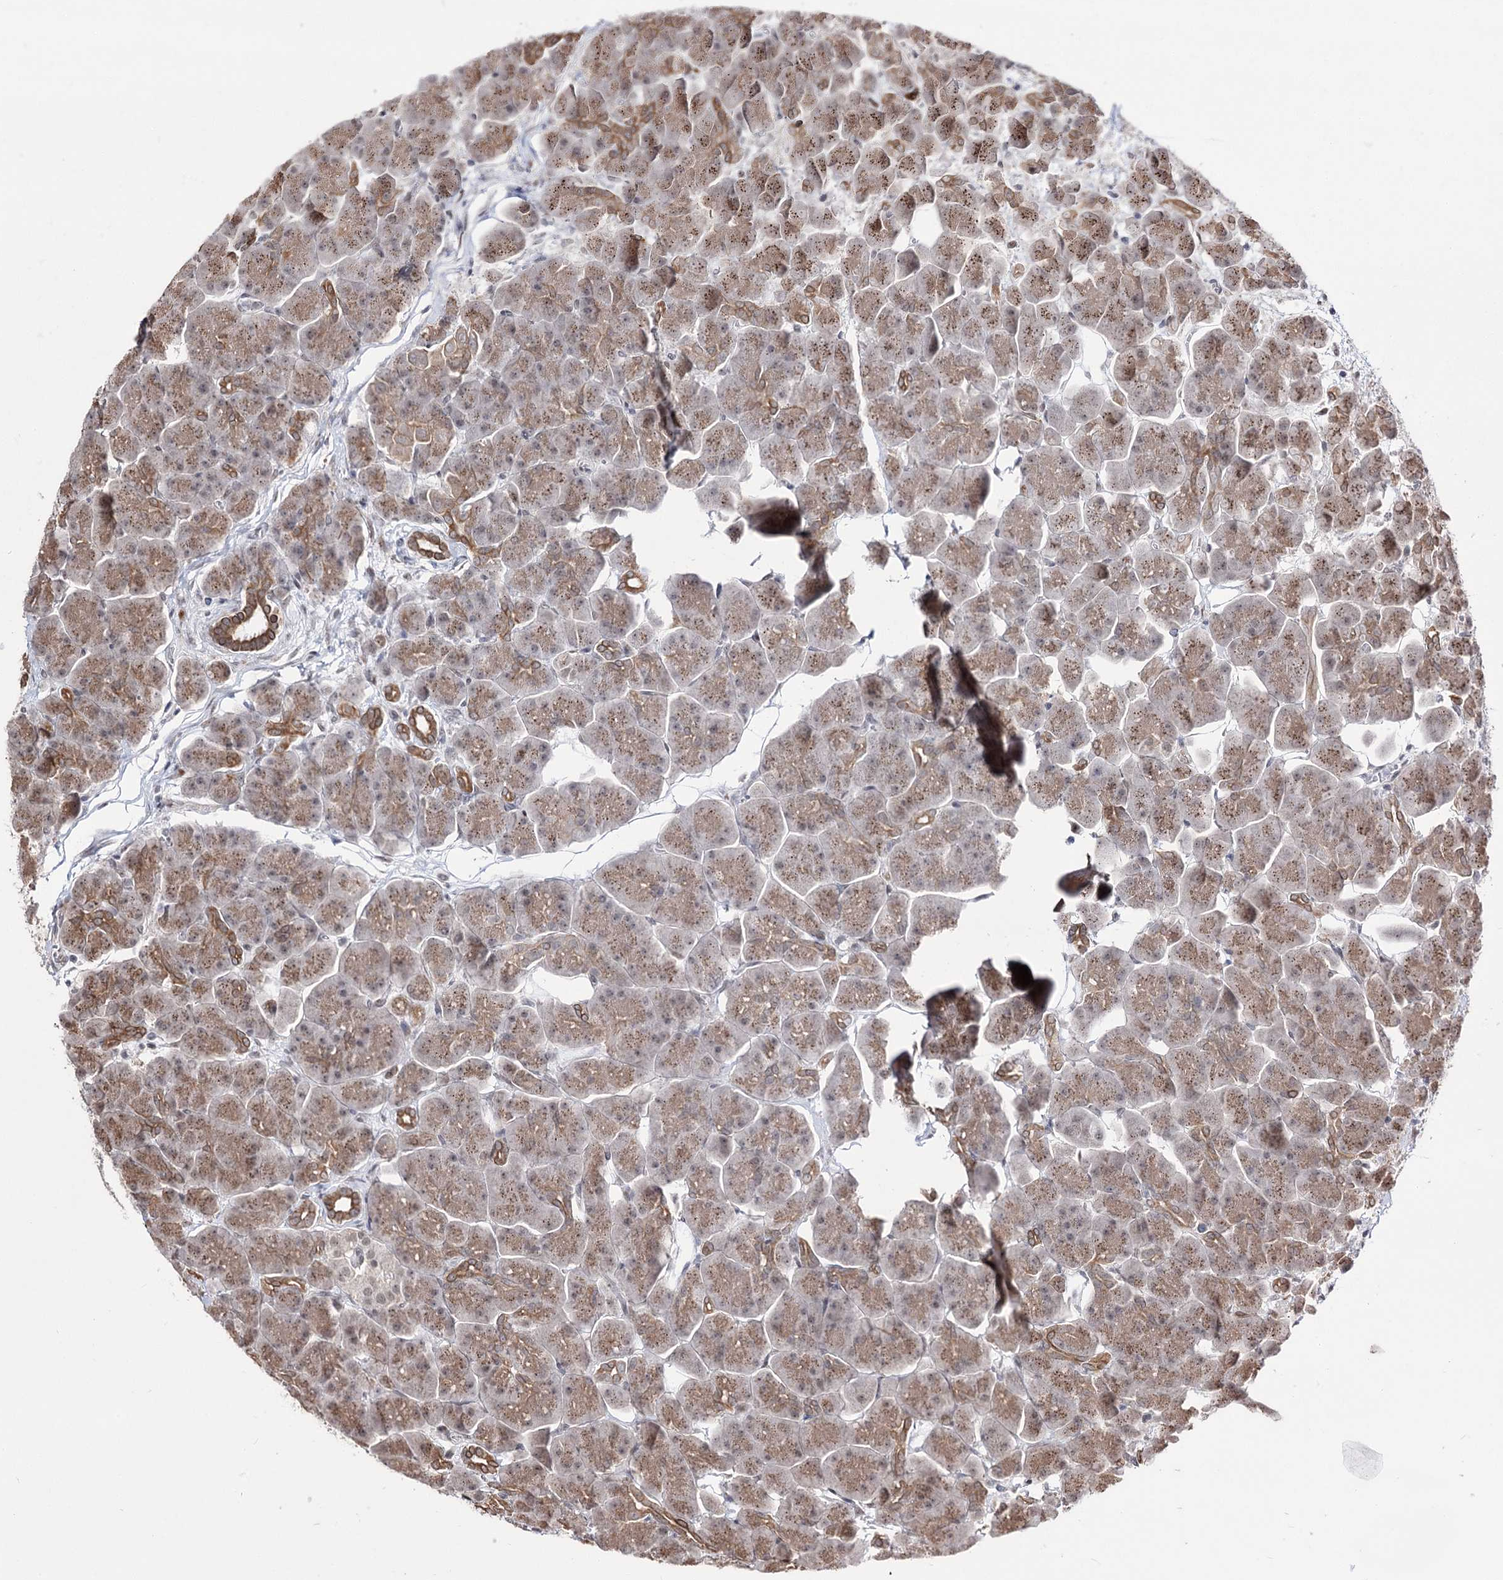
{"staining": {"intensity": "moderate", "quantity": ">75%", "location": "cytoplasmic/membranous"}, "tissue": "pancreas", "cell_type": "Exocrine glandular cells", "image_type": "normal", "snomed": [{"axis": "morphology", "description": "Normal tissue, NOS"}, {"axis": "topography", "description": "Pancreas"}], "caption": "Unremarkable pancreas exhibits moderate cytoplasmic/membranous staining in about >75% of exocrine glandular cells, visualized by immunohistochemistry. (DAB IHC with brightfield microscopy, high magnification).", "gene": "STOX1", "patient": {"sex": "male", "age": 66}}